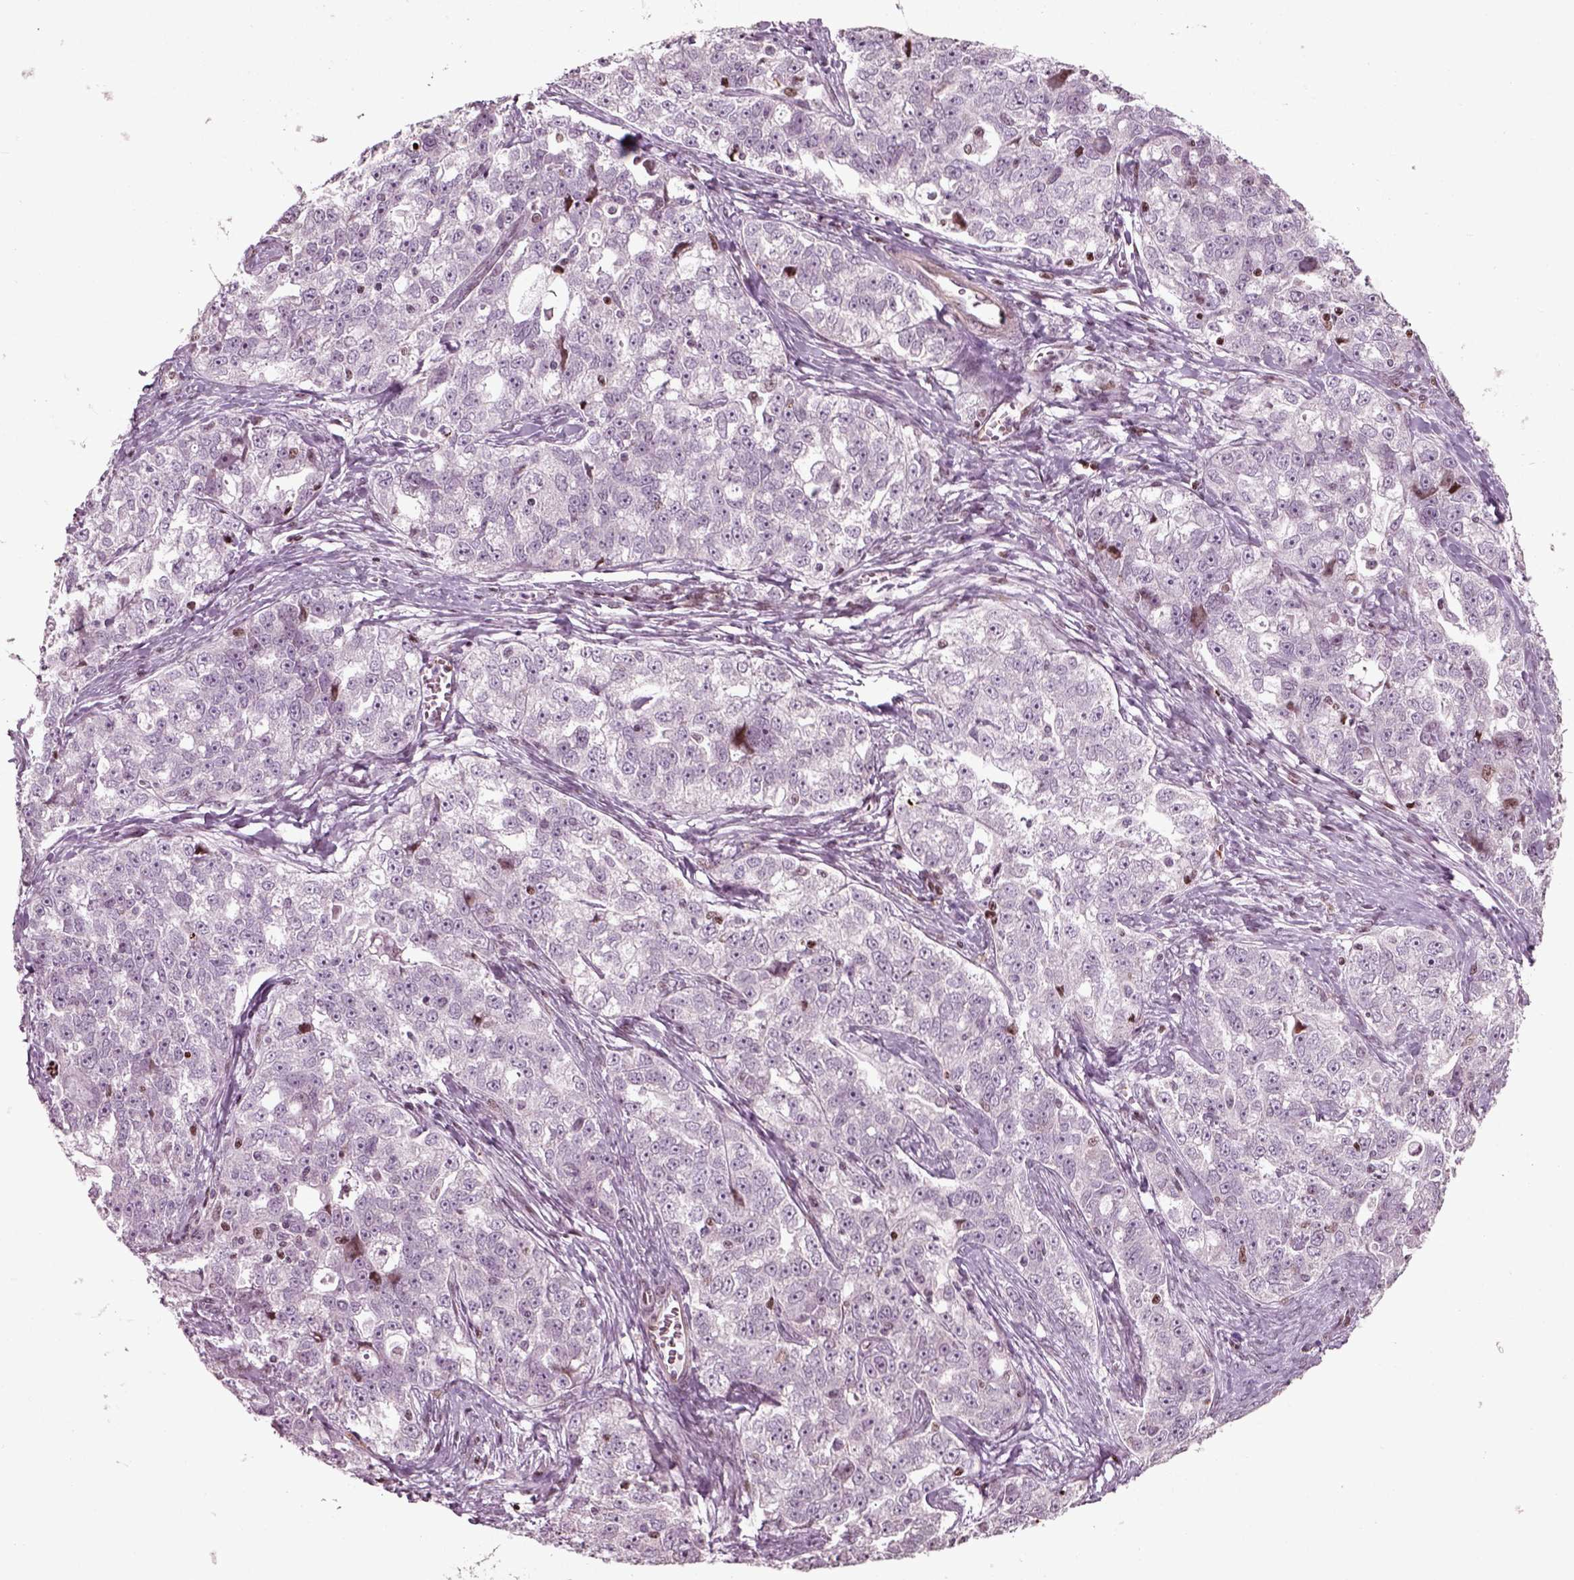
{"staining": {"intensity": "negative", "quantity": "none", "location": "none"}, "tissue": "ovarian cancer", "cell_type": "Tumor cells", "image_type": "cancer", "snomed": [{"axis": "morphology", "description": "Cystadenocarcinoma, serous, NOS"}, {"axis": "topography", "description": "Ovary"}], "caption": "IHC histopathology image of human ovarian cancer stained for a protein (brown), which shows no positivity in tumor cells.", "gene": "HEYL", "patient": {"sex": "female", "age": 51}}